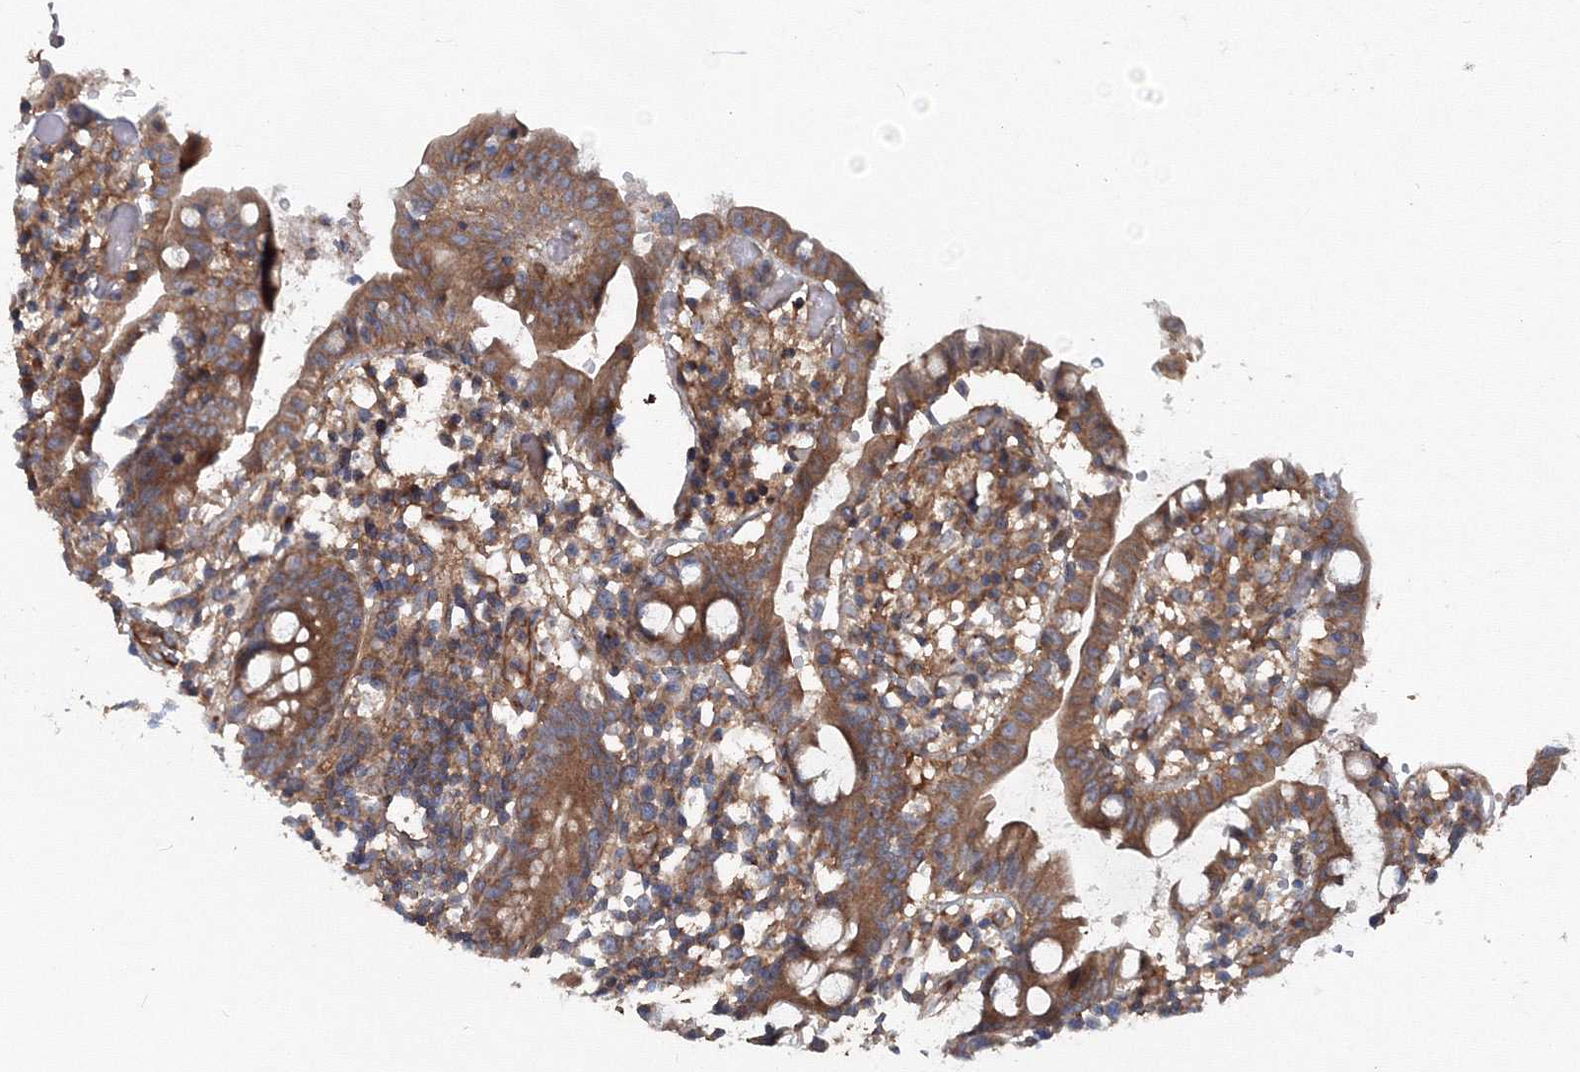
{"staining": {"intensity": "moderate", "quantity": ">75%", "location": "cytoplasmic/membranous"}, "tissue": "small intestine", "cell_type": "Glandular cells", "image_type": "normal", "snomed": [{"axis": "morphology", "description": "Normal tissue, NOS"}, {"axis": "morphology", "description": "Cystadenocarcinoma, serous, Metastatic site"}, {"axis": "topography", "description": "Small intestine"}], "caption": "A high-resolution histopathology image shows immunohistochemistry staining of normal small intestine, which exhibits moderate cytoplasmic/membranous positivity in about >75% of glandular cells.", "gene": "EXOC1", "patient": {"sex": "female", "age": 61}}